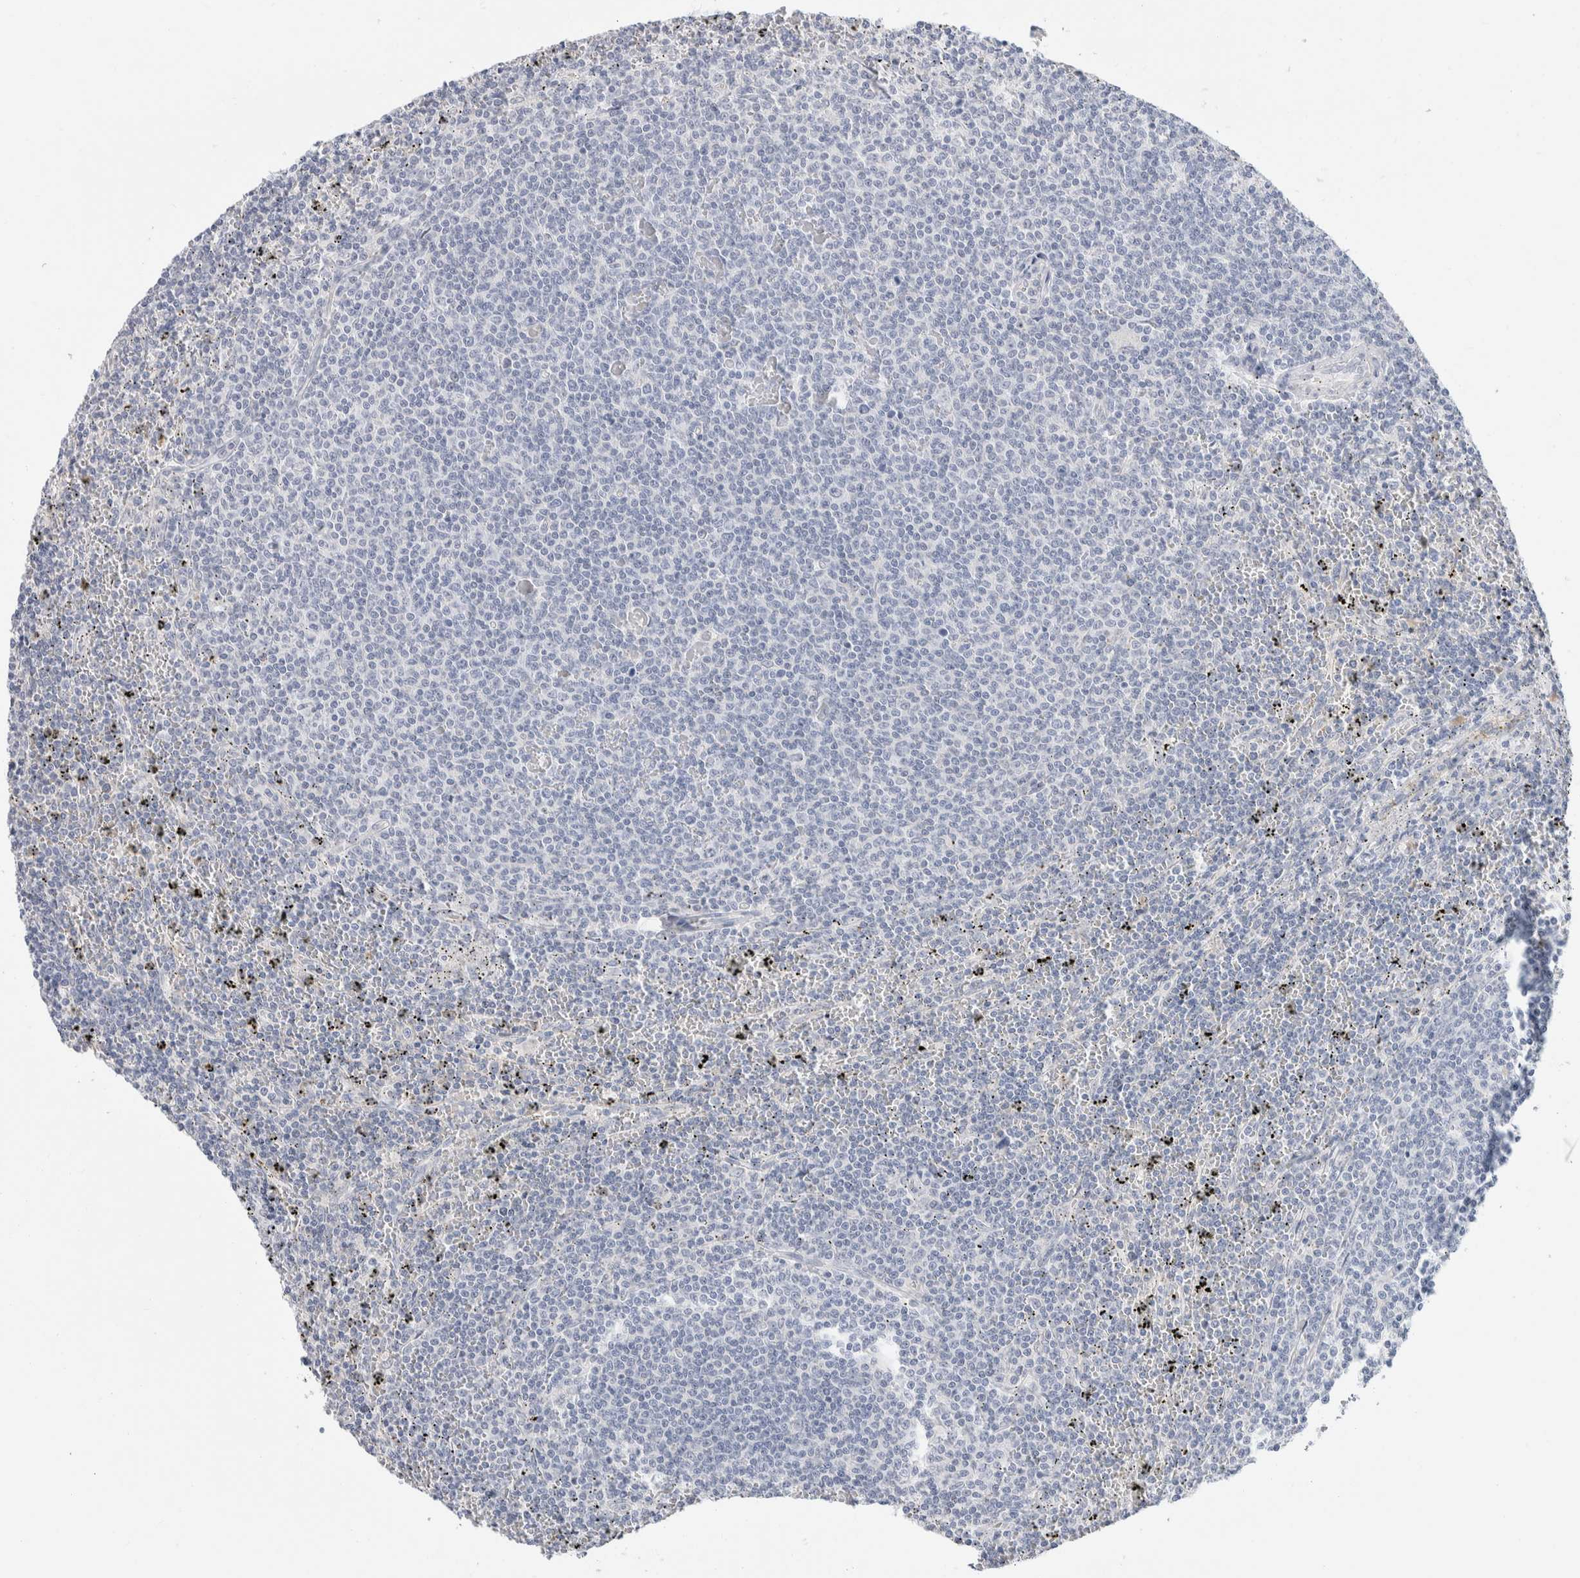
{"staining": {"intensity": "negative", "quantity": "none", "location": "none"}, "tissue": "lymphoma", "cell_type": "Tumor cells", "image_type": "cancer", "snomed": [{"axis": "morphology", "description": "Malignant lymphoma, non-Hodgkin's type, Low grade"}, {"axis": "topography", "description": "Spleen"}], "caption": "High power microscopy photomicrograph of an IHC micrograph of lymphoma, revealing no significant expression in tumor cells.", "gene": "RUSF1", "patient": {"sex": "female", "age": 50}}